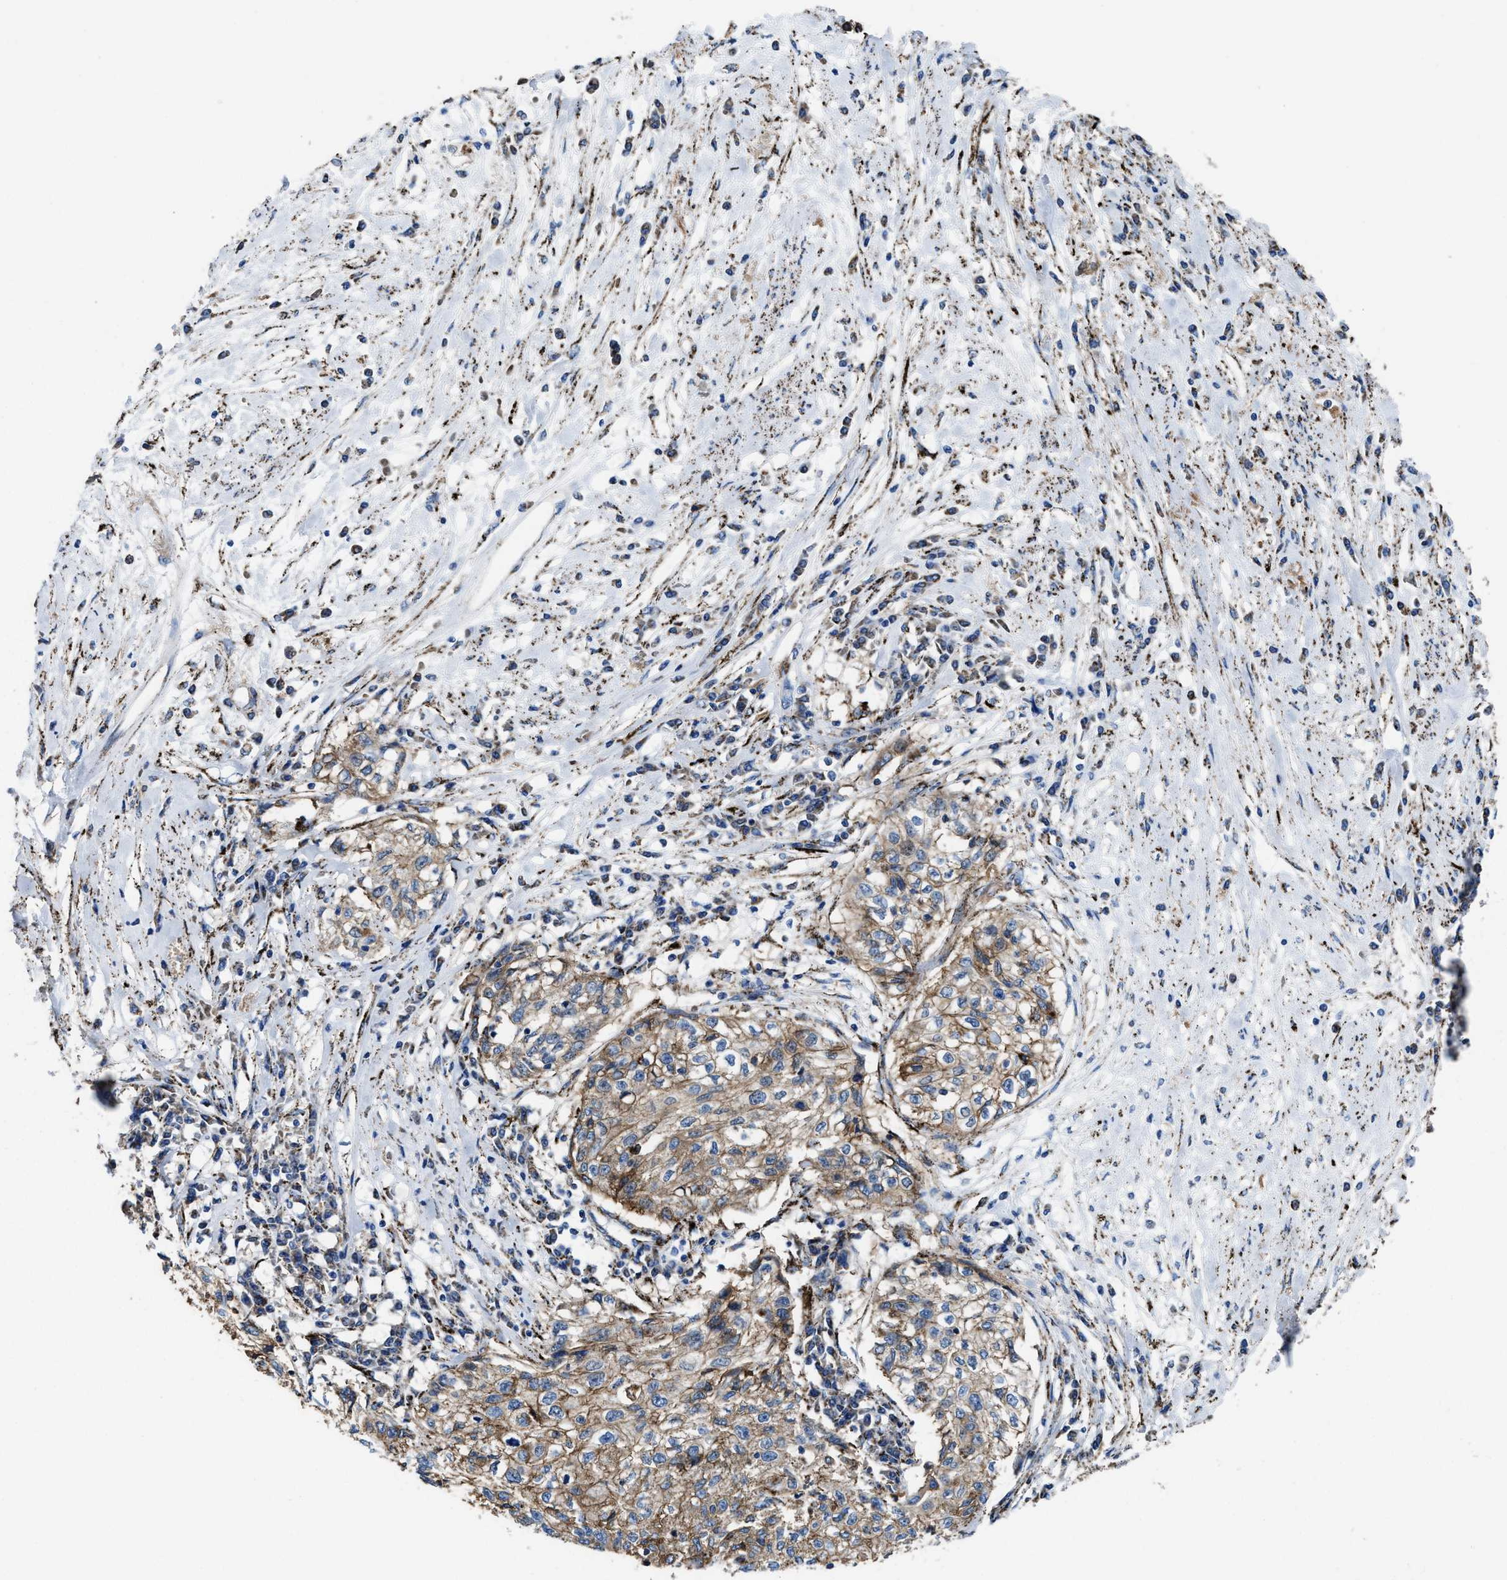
{"staining": {"intensity": "weak", "quantity": ">75%", "location": "cytoplasmic/membranous"}, "tissue": "cervical cancer", "cell_type": "Tumor cells", "image_type": "cancer", "snomed": [{"axis": "morphology", "description": "Squamous cell carcinoma, NOS"}, {"axis": "topography", "description": "Cervix"}], "caption": "Tumor cells display weak cytoplasmic/membranous positivity in approximately >75% of cells in cervical cancer (squamous cell carcinoma).", "gene": "ALDH1B1", "patient": {"sex": "female", "age": 57}}